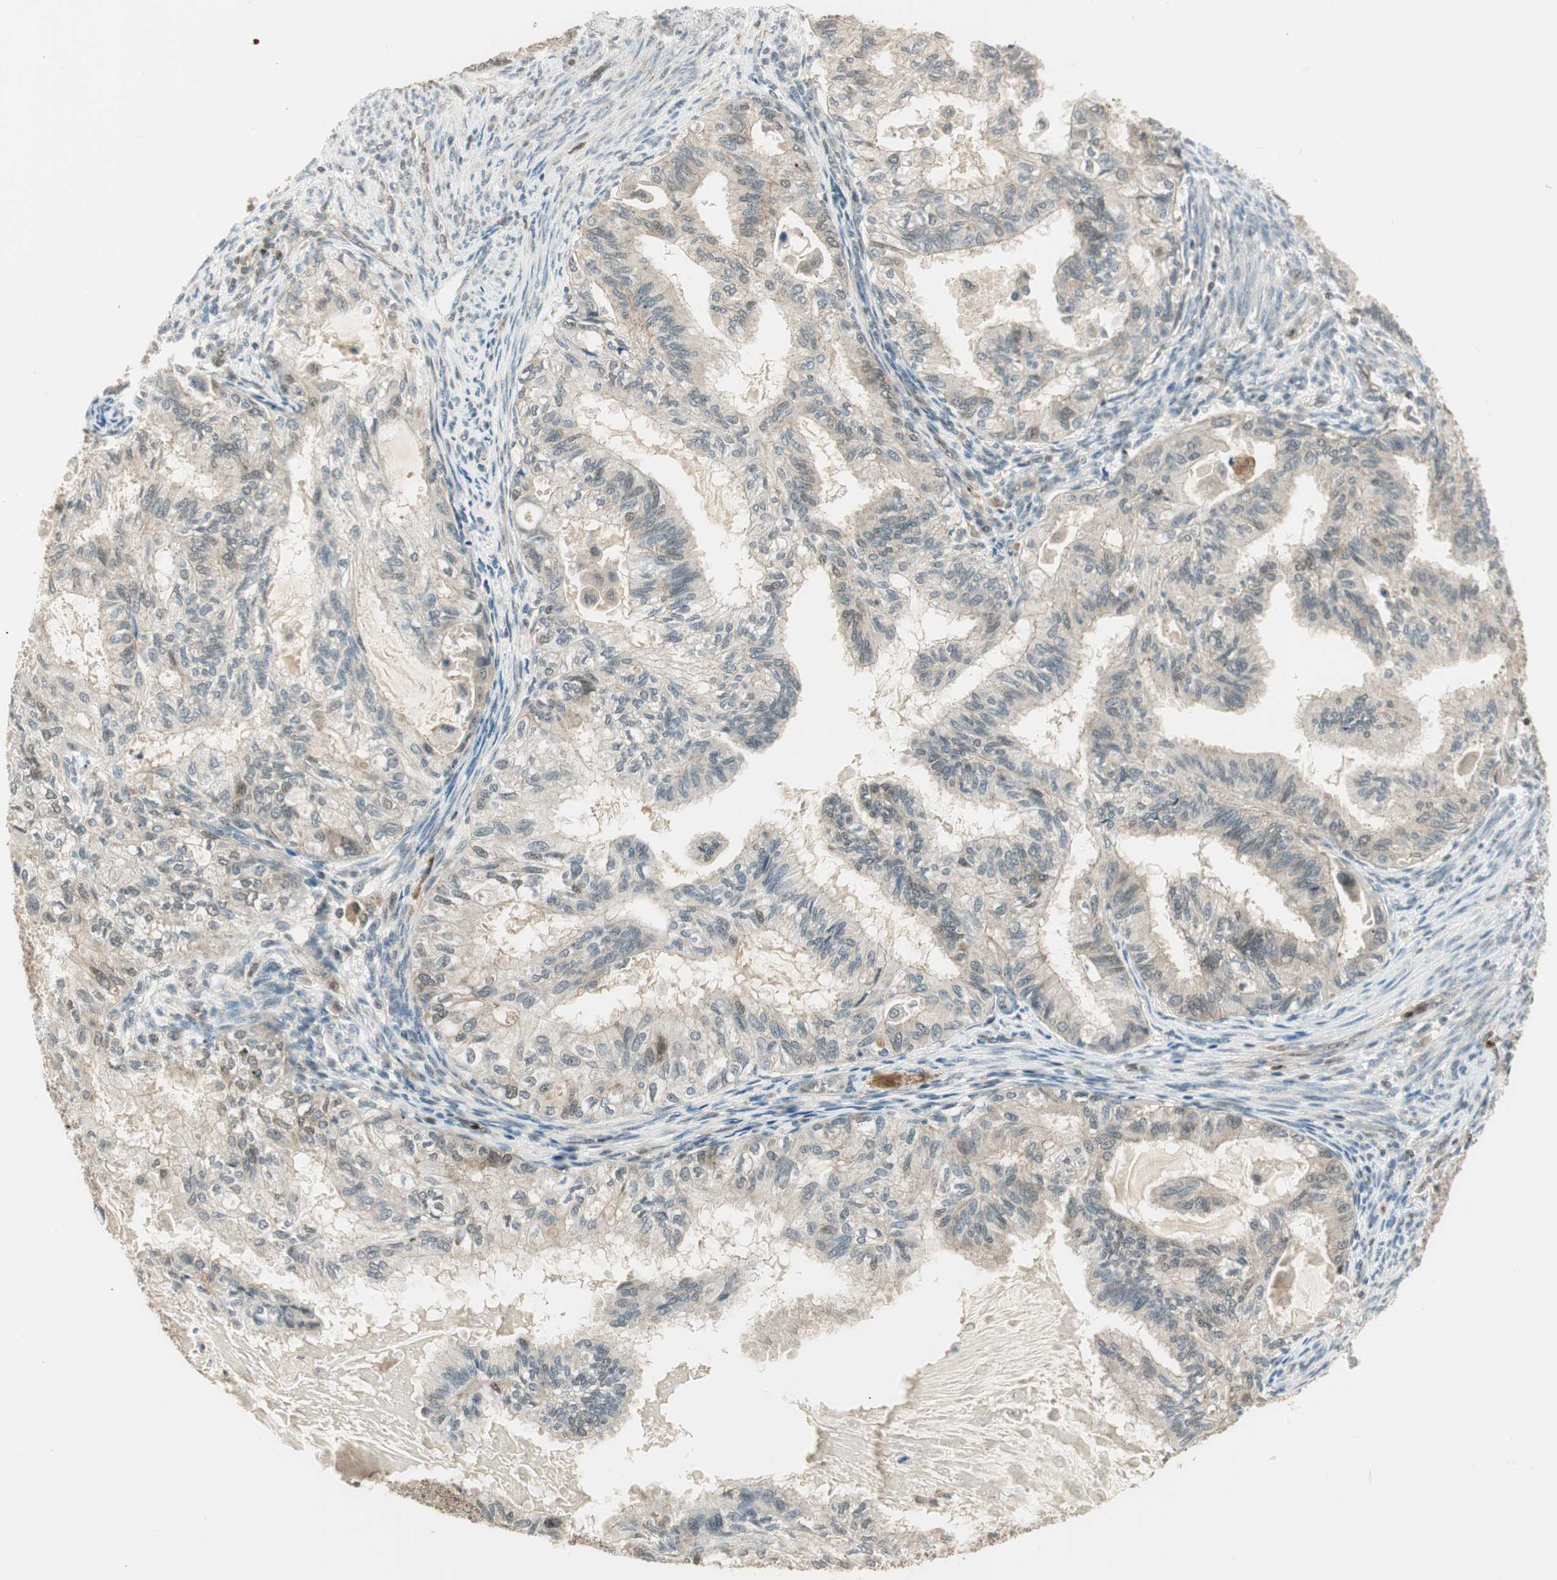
{"staining": {"intensity": "weak", "quantity": "<25%", "location": "nuclear"}, "tissue": "cervical cancer", "cell_type": "Tumor cells", "image_type": "cancer", "snomed": [{"axis": "morphology", "description": "Normal tissue, NOS"}, {"axis": "morphology", "description": "Adenocarcinoma, NOS"}, {"axis": "topography", "description": "Cervix"}, {"axis": "topography", "description": "Endometrium"}], "caption": "An immunohistochemistry (IHC) image of adenocarcinoma (cervical) is shown. There is no staining in tumor cells of adenocarcinoma (cervical).", "gene": "LTA4H", "patient": {"sex": "female", "age": 86}}